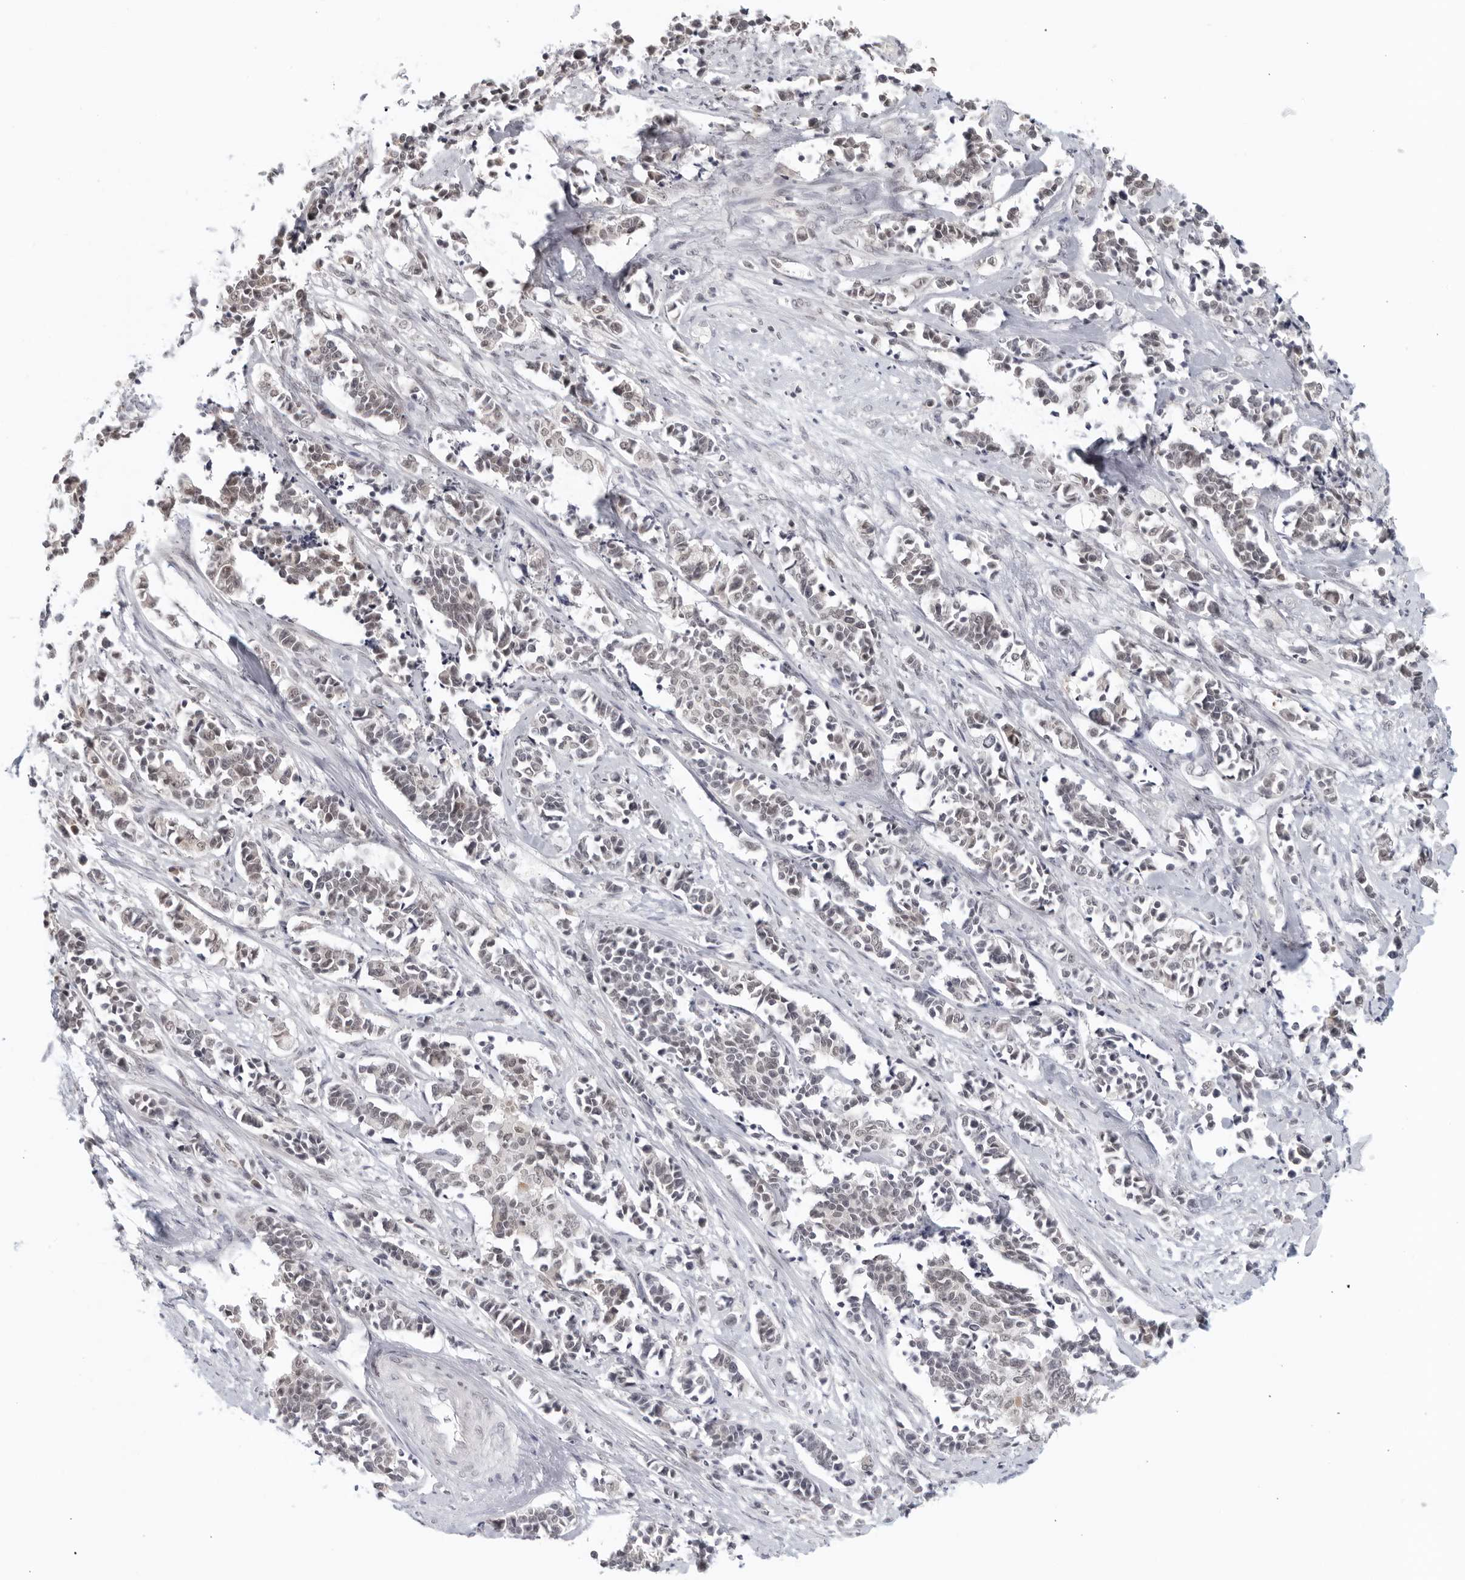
{"staining": {"intensity": "weak", "quantity": "<25%", "location": "nuclear"}, "tissue": "cervical cancer", "cell_type": "Tumor cells", "image_type": "cancer", "snomed": [{"axis": "morphology", "description": "Normal tissue, NOS"}, {"axis": "morphology", "description": "Squamous cell carcinoma, NOS"}, {"axis": "topography", "description": "Cervix"}], "caption": "The IHC image has no significant staining in tumor cells of cervical cancer tissue.", "gene": "RAB11FIP3", "patient": {"sex": "female", "age": 35}}